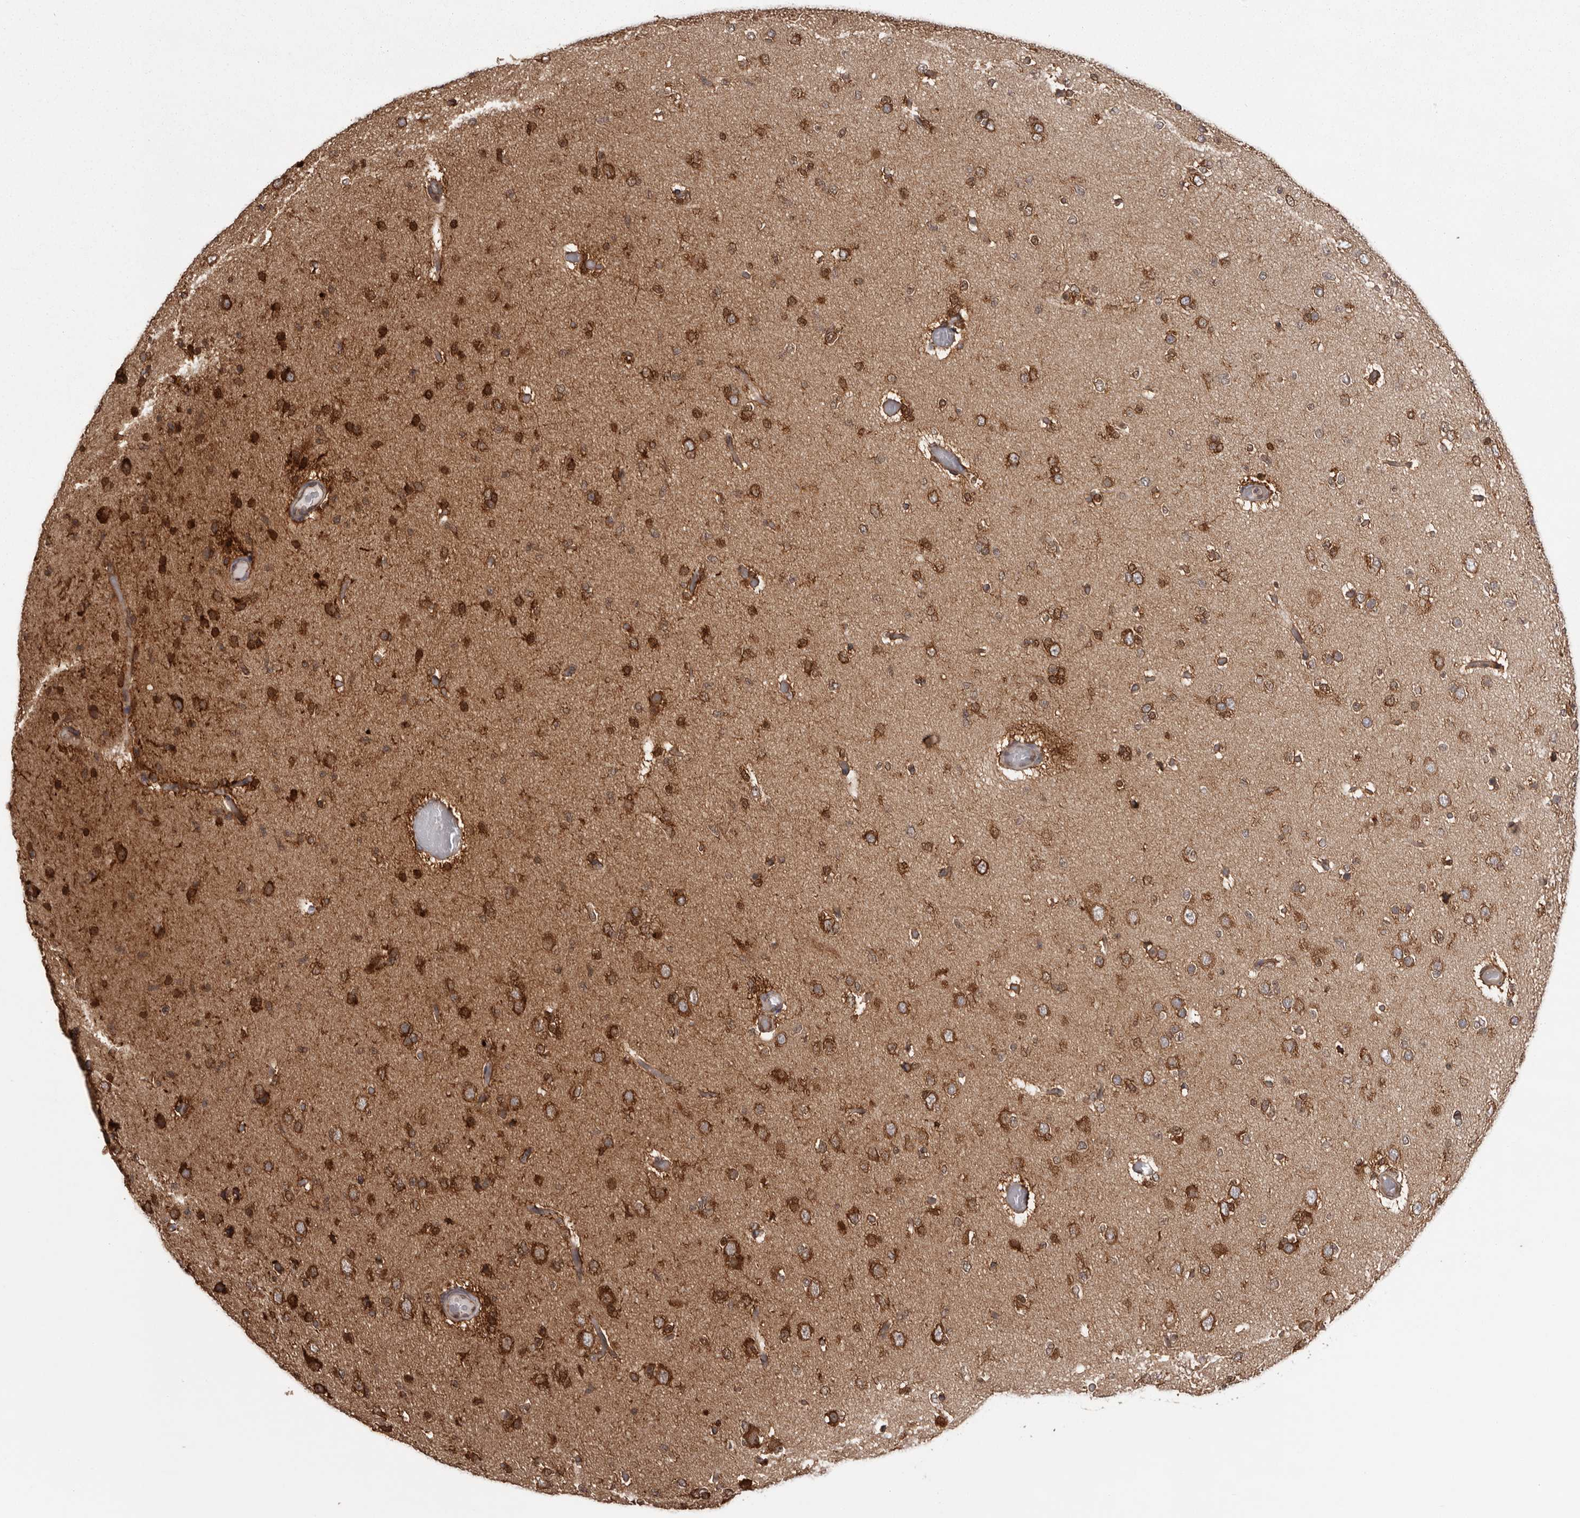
{"staining": {"intensity": "strong", "quantity": ">75%", "location": "cytoplasmic/membranous"}, "tissue": "glioma", "cell_type": "Tumor cells", "image_type": "cancer", "snomed": [{"axis": "morphology", "description": "Glioma, malignant, Low grade"}, {"axis": "topography", "description": "Brain"}], "caption": "Tumor cells demonstrate high levels of strong cytoplasmic/membranous staining in about >75% of cells in low-grade glioma (malignant). Nuclei are stained in blue.", "gene": "DARS1", "patient": {"sex": "female", "age": 22}}